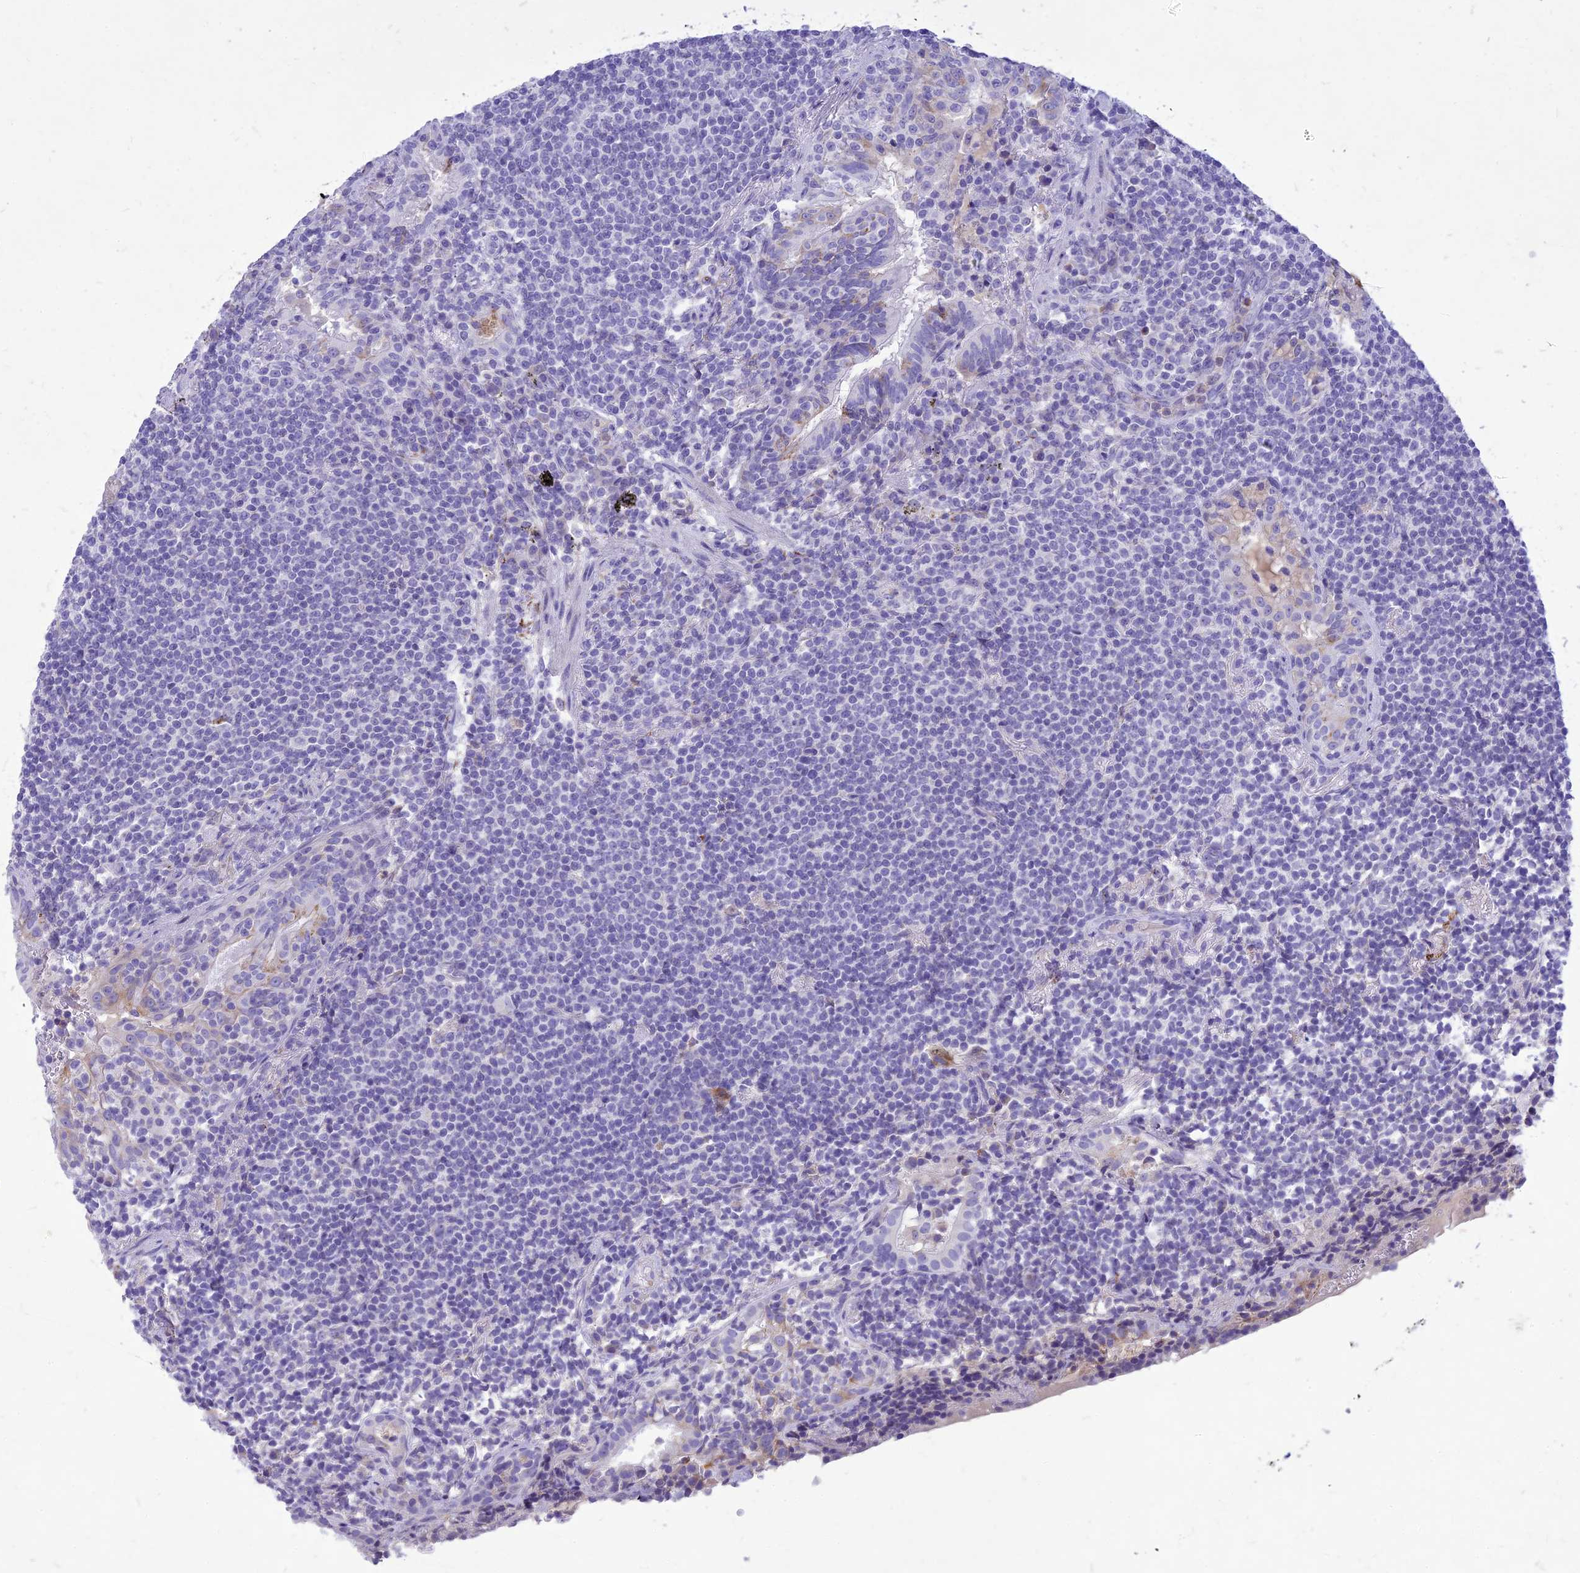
{"staining": {"intensity": "negative", "quantity": "none", "location": "none"}, "tissue": "lymphoma", "cell_type": "Tumor cells", "image_type": "cancer", "snomed": [{"axis": "morphology", "description": "Malignant lymphoma, non-Hodgkin's type, Low grade"}, {"axis": "topography", "description": "Lung"}], "caption": "Immunohistochemistry (IHC) of malignant lymphoma, non-Hodgkin's type (low-grade) displays no expression in tumor cells. (DAB (3,3'-diaminobenzidine) immunohistochemistry (IHC), high magnification).", "gene": "SLC13A5", "patient": {"sex": "female", "age": 71}}